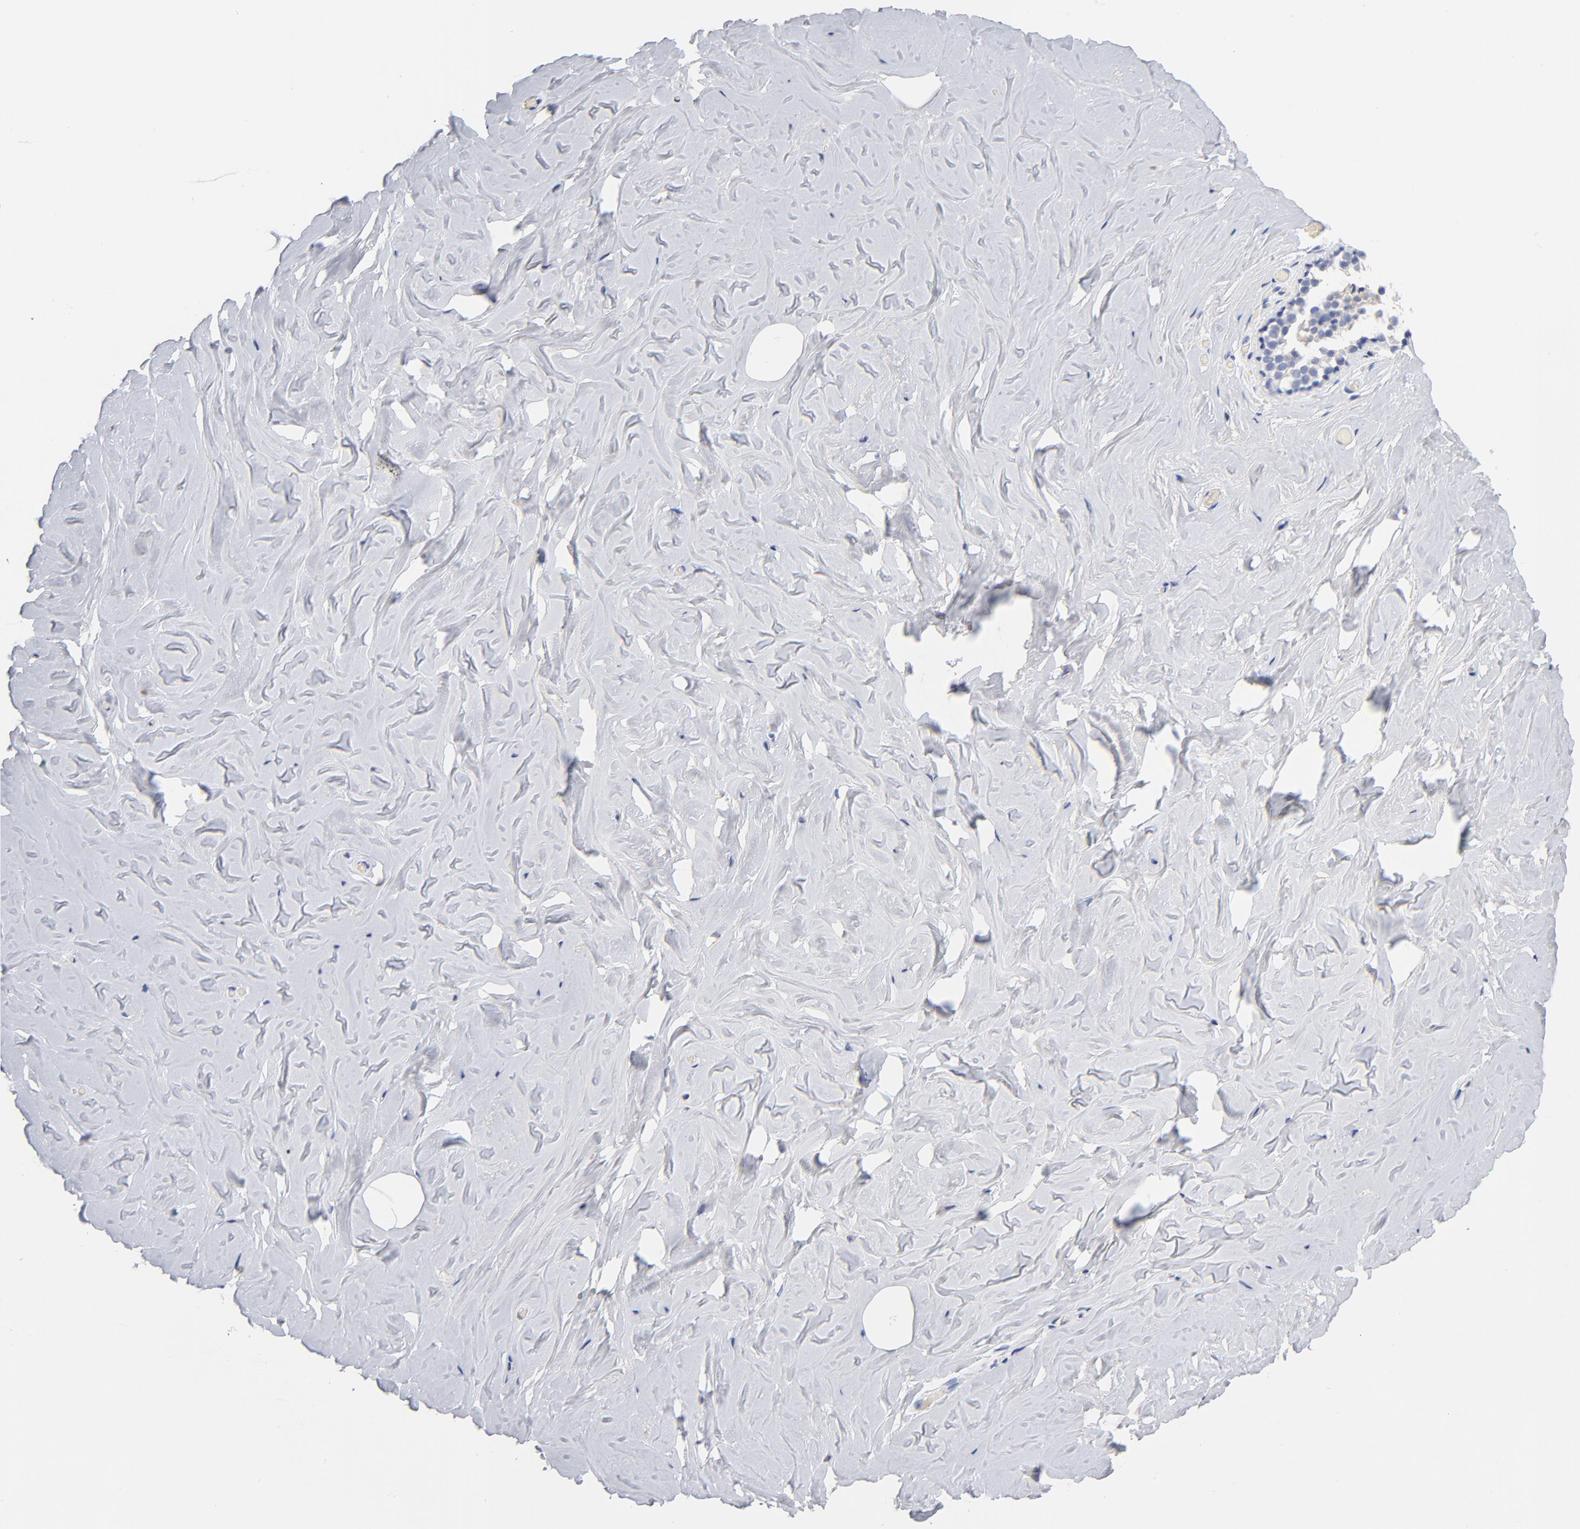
{"staining": {"intensity": "negative", "quantity": "none", "location": "none"}, "tissue": "breast", "cell_type": "Adipocytes", "image_type": "normal", "snomed": [{"axis": "morphology", "description": "Normal tissue, NOS"}, {"axis": "topography", "description": "Breast"}], "caption": "This photomicrograph is of benign breast stained with IHC to label a protein in brown with the nuclei are counter-stained blue. There is no expression in adipocytes. The staining was performed using DAB to visualize the protein expression in brown, while the nuclei were stained in blue with hematoxylin (Magnification: 20x).", "gene": "CPS1", "patient": {"sex": "female", "age": 75}}